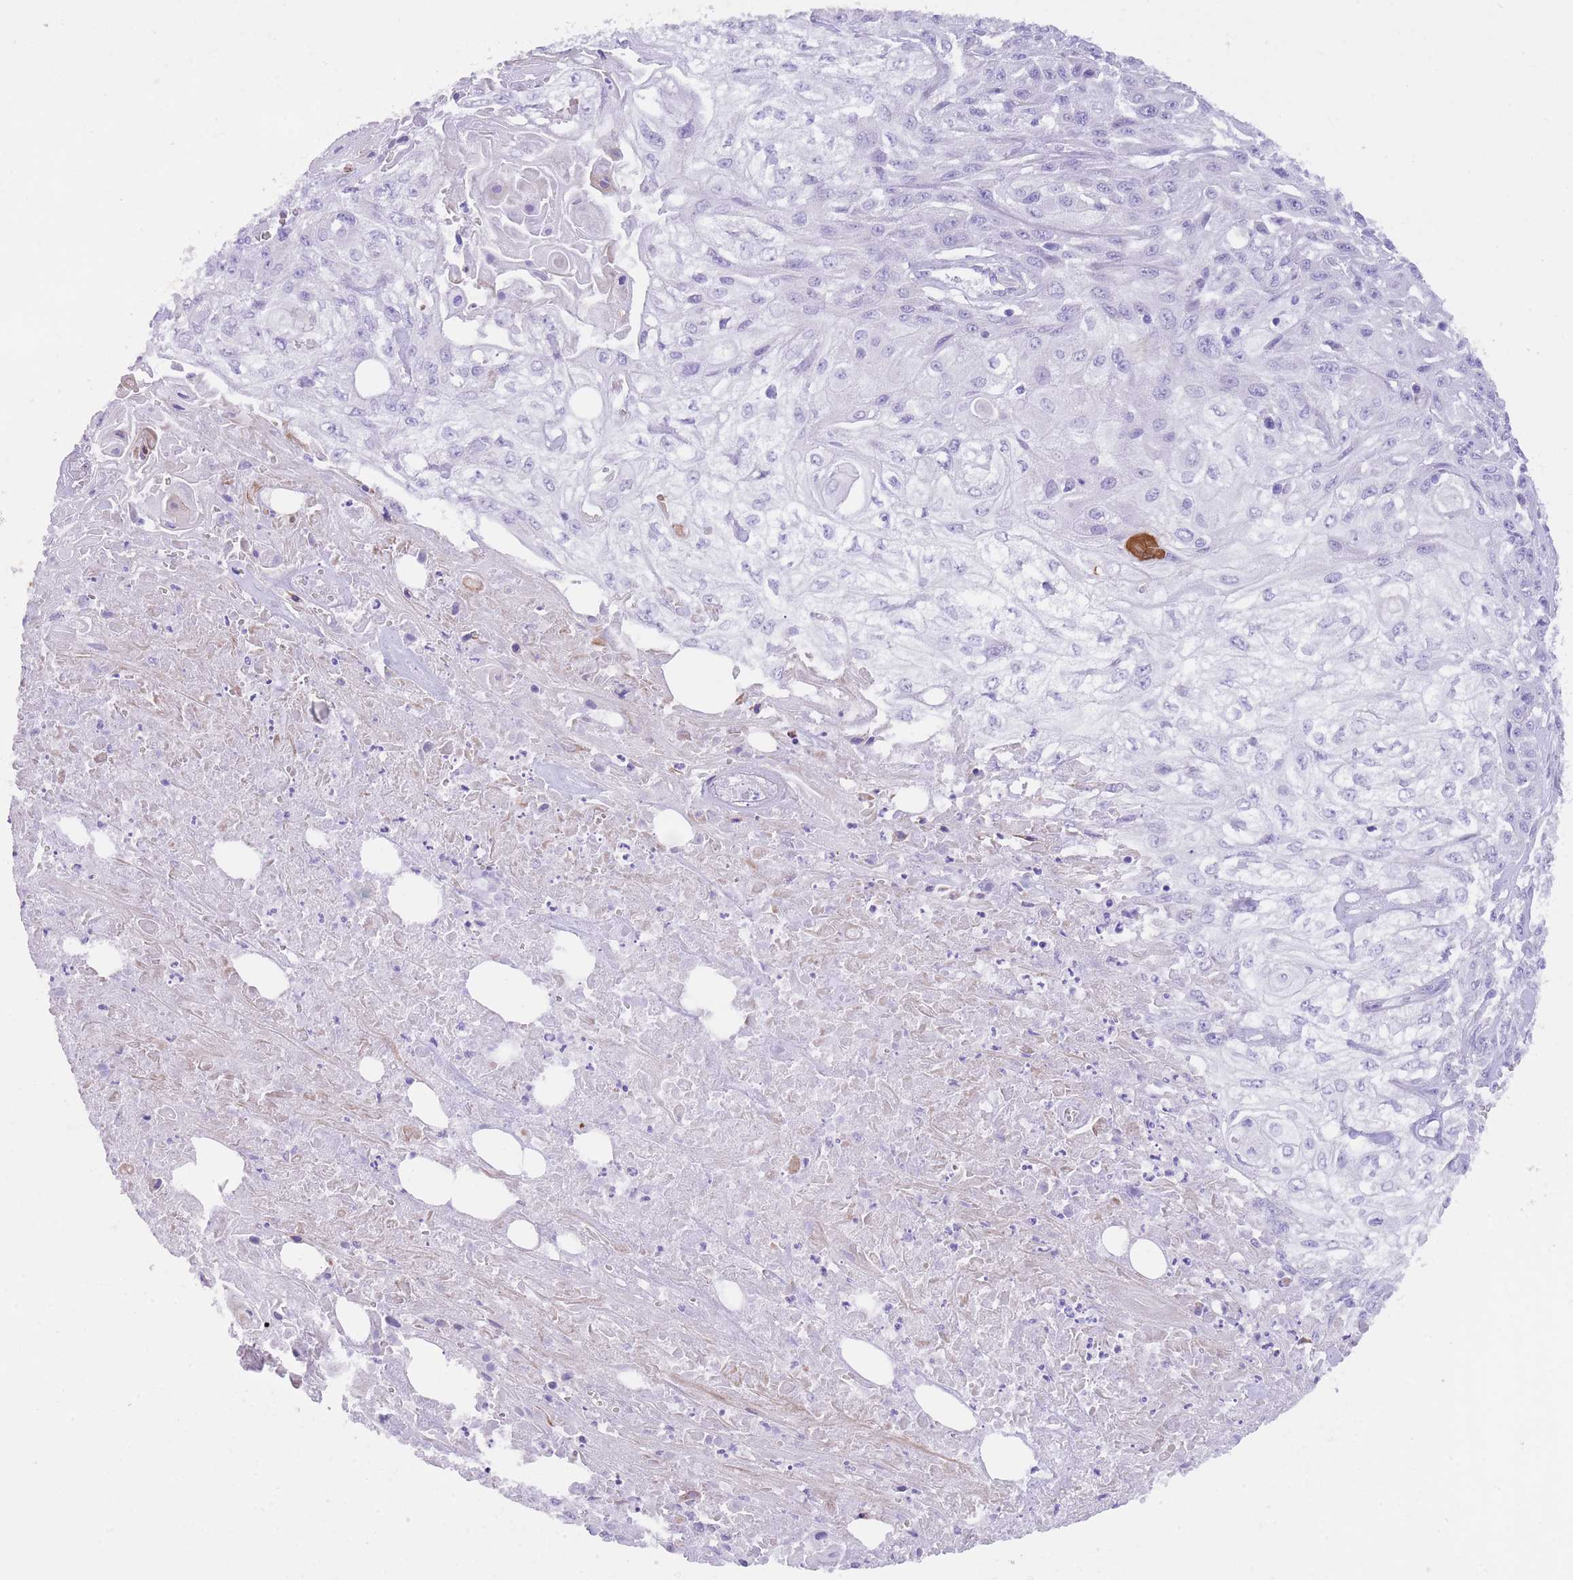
{"staining": {"intensity": "negative", "quantity": "none", "location": "none"}, "tissue": "skin cancer", "cell_type": "Tumor cells", "image_type": "cancer", "snomed": [{"axis": "morphology", "description": "Squamous cell carcinoma, NOS"}, {"axis": "morphology", "description": "Squamous cell carcinoma, metastatic, NOS"}, {"axis": "topography", "description": "Skin"}, {"axis": "topography", "description": "Lymph node"}], "caption": "A micrograph of skin squamous cell carcinoma stained for a protein demonstrates no brown staining in tumor cells.", "gene": "QTRT1", "patient": {"sex": "male", "age": 75}}